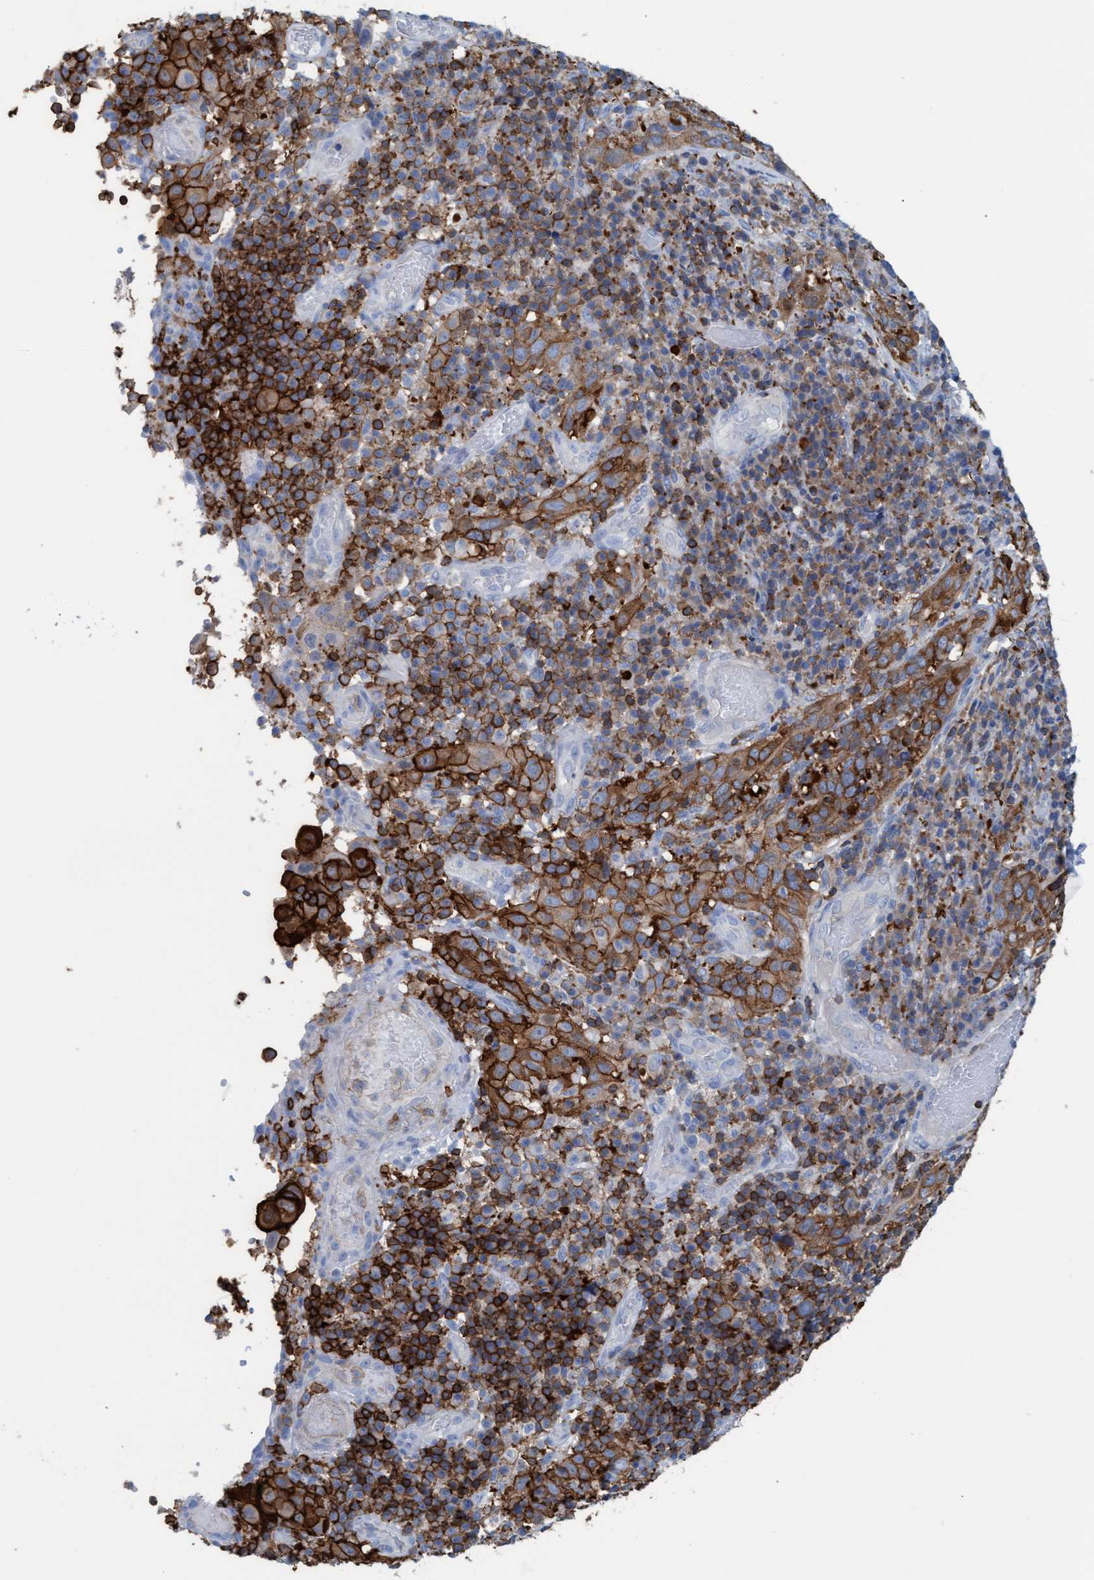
{"staining": {"intensity": "strong", "quantity": ">75%", "location": "cytoplasmic/membranous"}, "tissue": "cervical cancer", "cell_type": "Tumor cells", "image_type": "cancer", "snomed": [{"axis": "morphology", "description": "Squamous cell carcinoma, NOS"}, {"axis": "topography", "description": "Cervix"}], "caption": "Strong cytoplasmic/membranous expression for a protein is present in approximately >75% of tumor cells of cervical cancer using immunohistochemistry.", "gene": "EZR", "patient": {"sex": "female", "age": 46}}